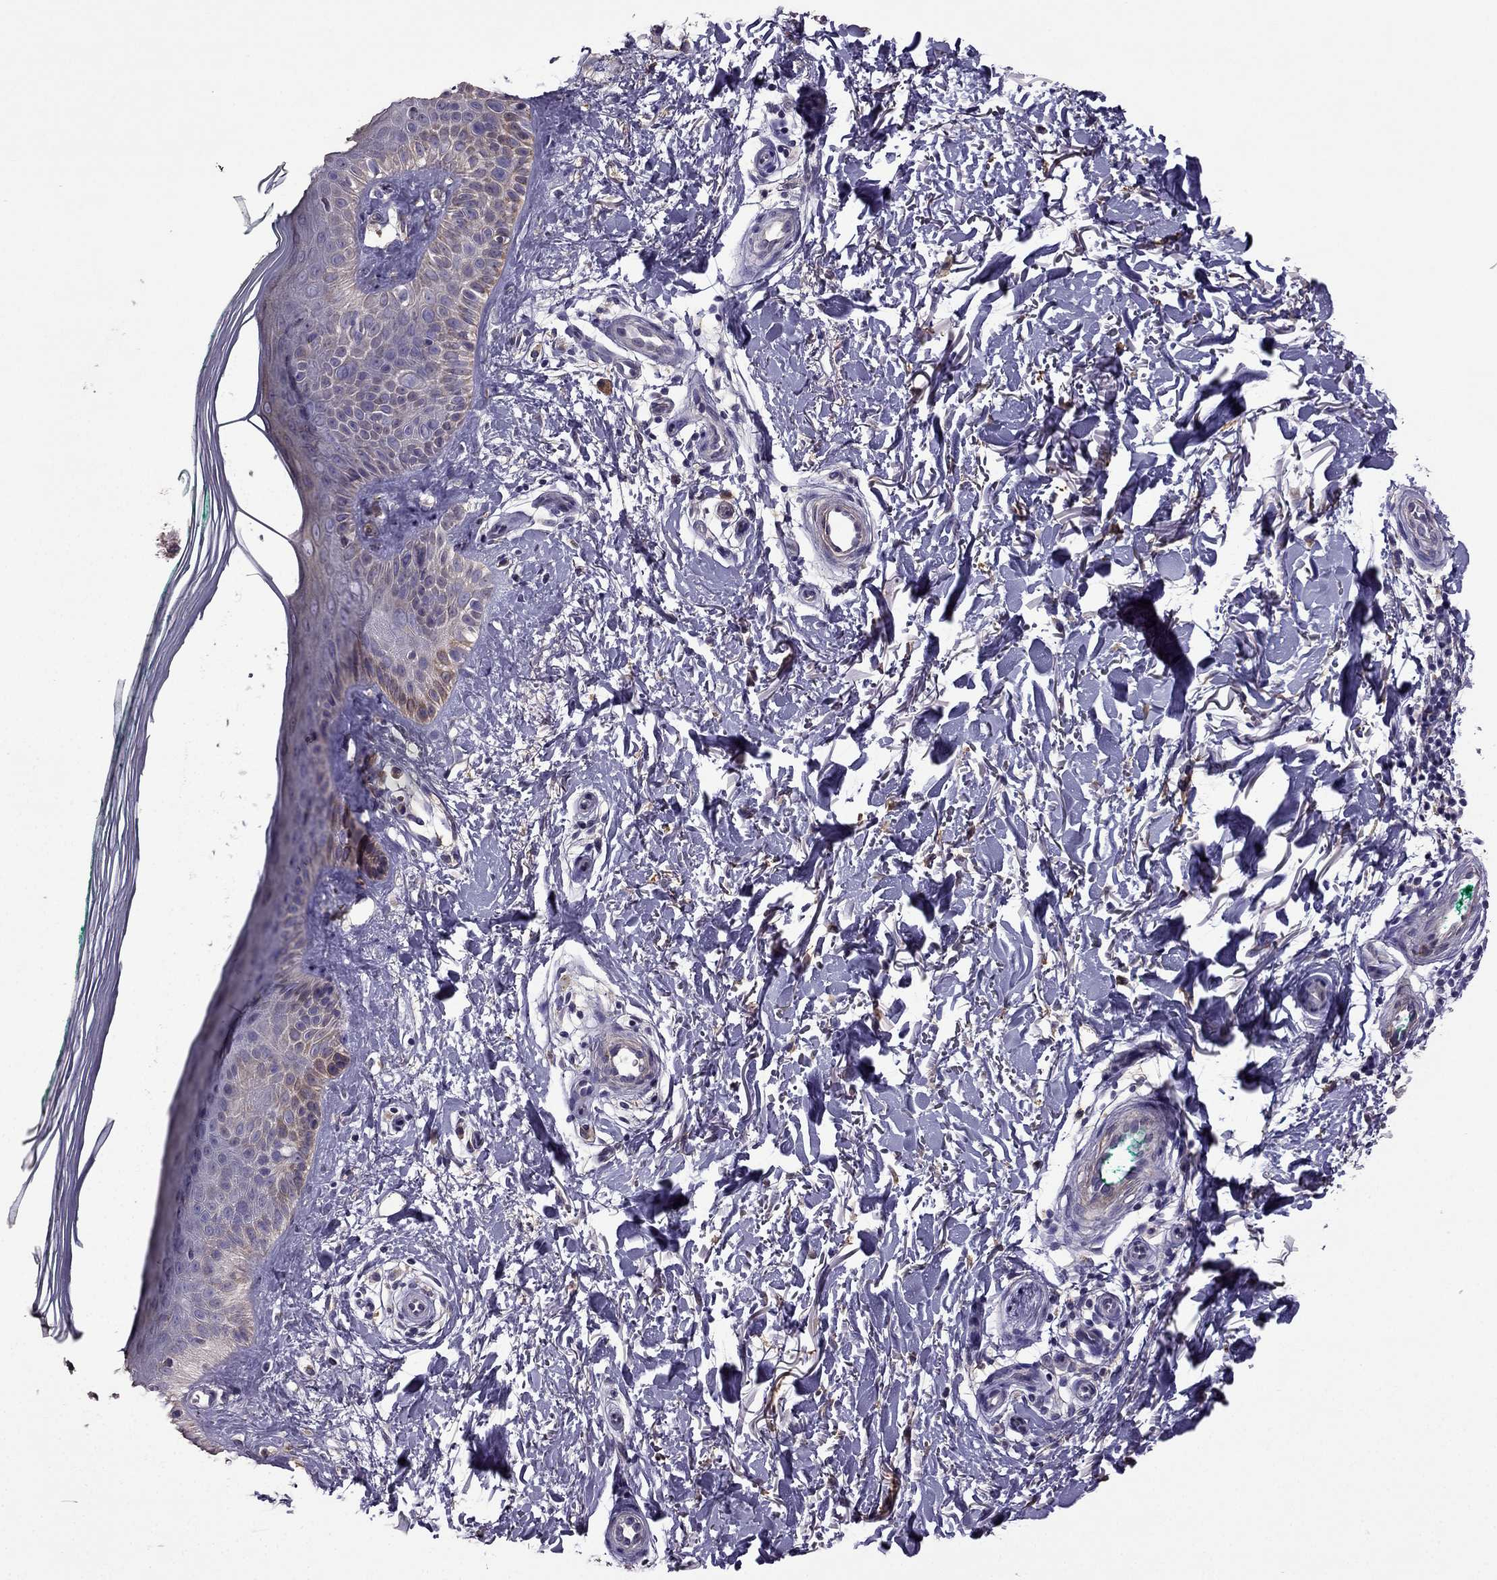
{"staining": {"intensity": "negative", "quantity": "none", "location": "none"}, "tissue": "skin", "cell_type": "Fibroblasts", "image_type": "normal", "snomed": [{"axis": "morphology", "description": "Normal tissue, NOS"}, {"axis": "morphology", "description": "Inflammation, NOS"}, {"axis": "morphology", "description": "Fibrosis, NOS"}, {"axis": "topography", "description": "Skin"}], "caption": "A histopathology image of skin stained for a protein displays no brown staining in fibroblasts.", "gene": "CDH9", "patient": {"sex": "male", "age": 71}}